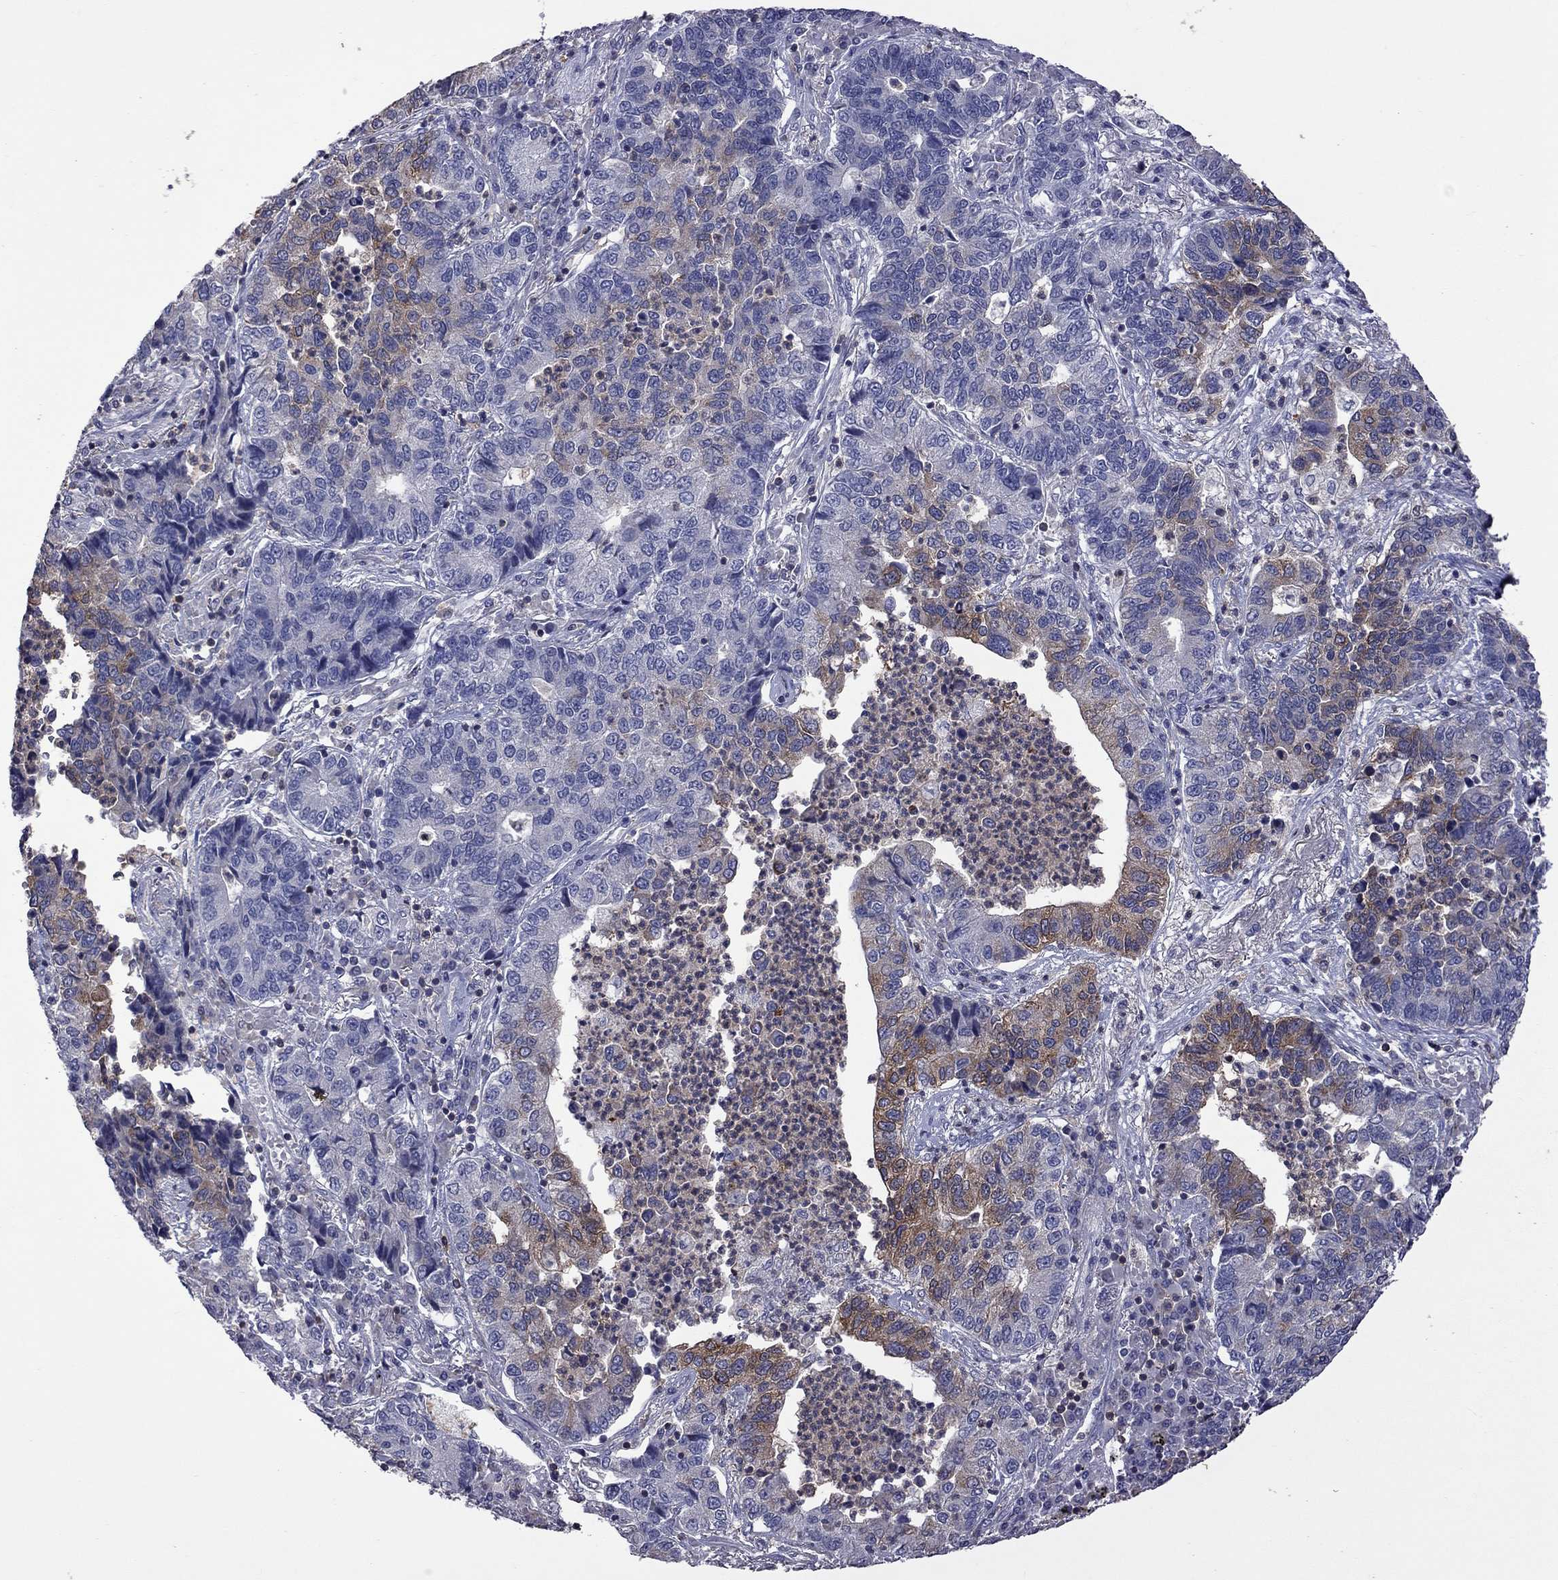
{"staining": {"intensity": "moderate", "quantity": "25%-75%", "location": "cytoplasmic/membranous"}, "tissue": "lung cancer", "cell_type": "Tumor cells", "image_type": "cancer", "snomed": [{"axis": "morphology", "description": "Adenocarcinoma, NOS"}, {"axis": "topography", "description": "Lung"}], "caption": "Lung cancer was stained to show a protein in brown. There is medium levels of moderate cytoplasmic/membranous expression in about 25%-75% of tumor cells.", "gene": "IPCEF1", "patient": {"sex": "female", "age": 57}}